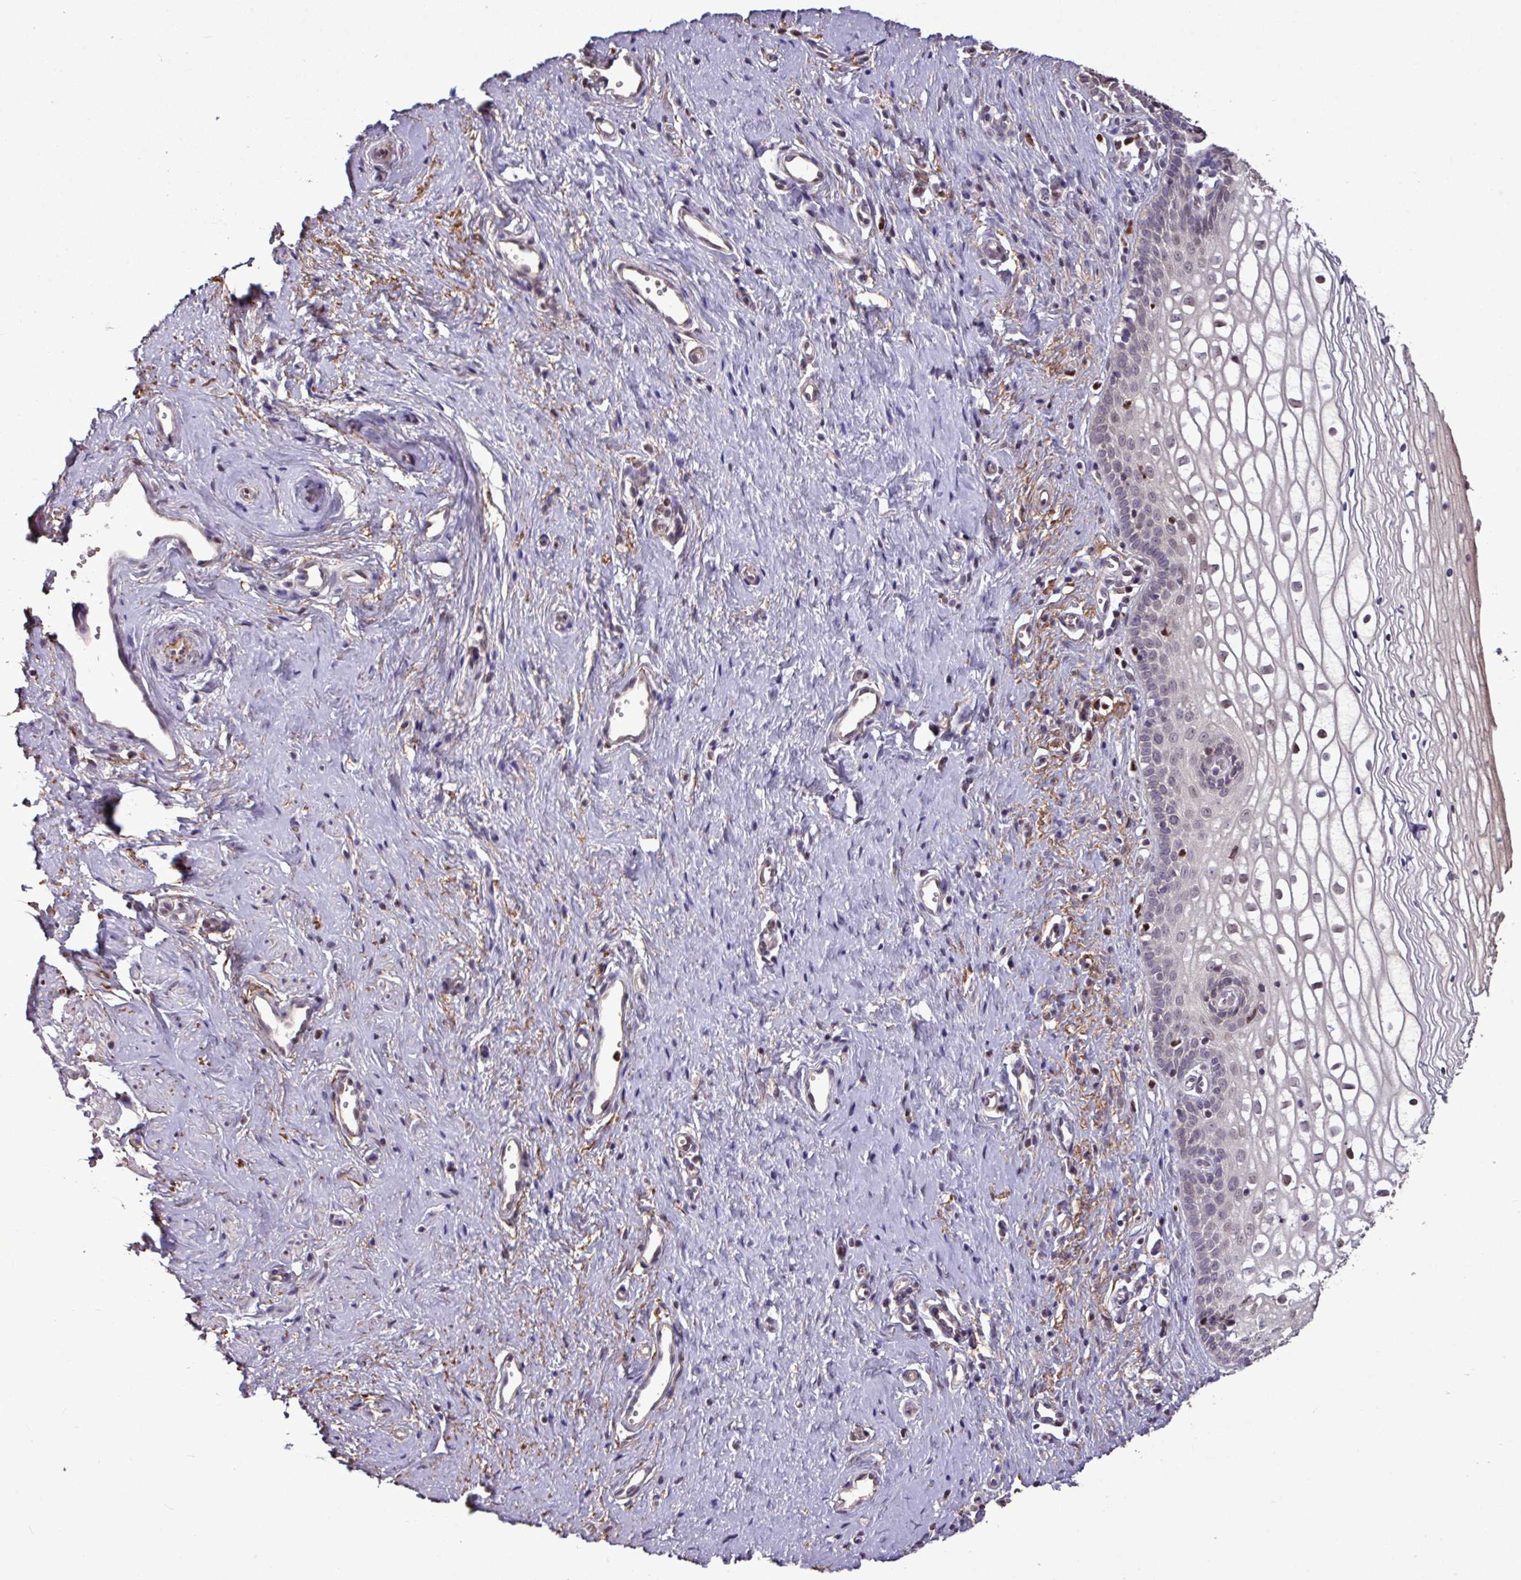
{"staining": {"intensity": "moderate", "quantity": "25%-75%", "location": "nuclear"}, "tissue": "vagina", "cell_type": "Squamous epithelial cells", "image_type": "normal", "snomed": [{"axis": "morphology", "description": "Normal tissue, NOS"}, {"axis": "topography", "description": "Vagina"}], "caption": "A brown stain highlights moderate nuclear expression of a protein in squamous epithelial cells of unremarkable human vagina. (Brightfield microscopy of DAB IHC at high magnification).", "gene": "SKIC2", "patient": {"sex": "female", "age": 59}}